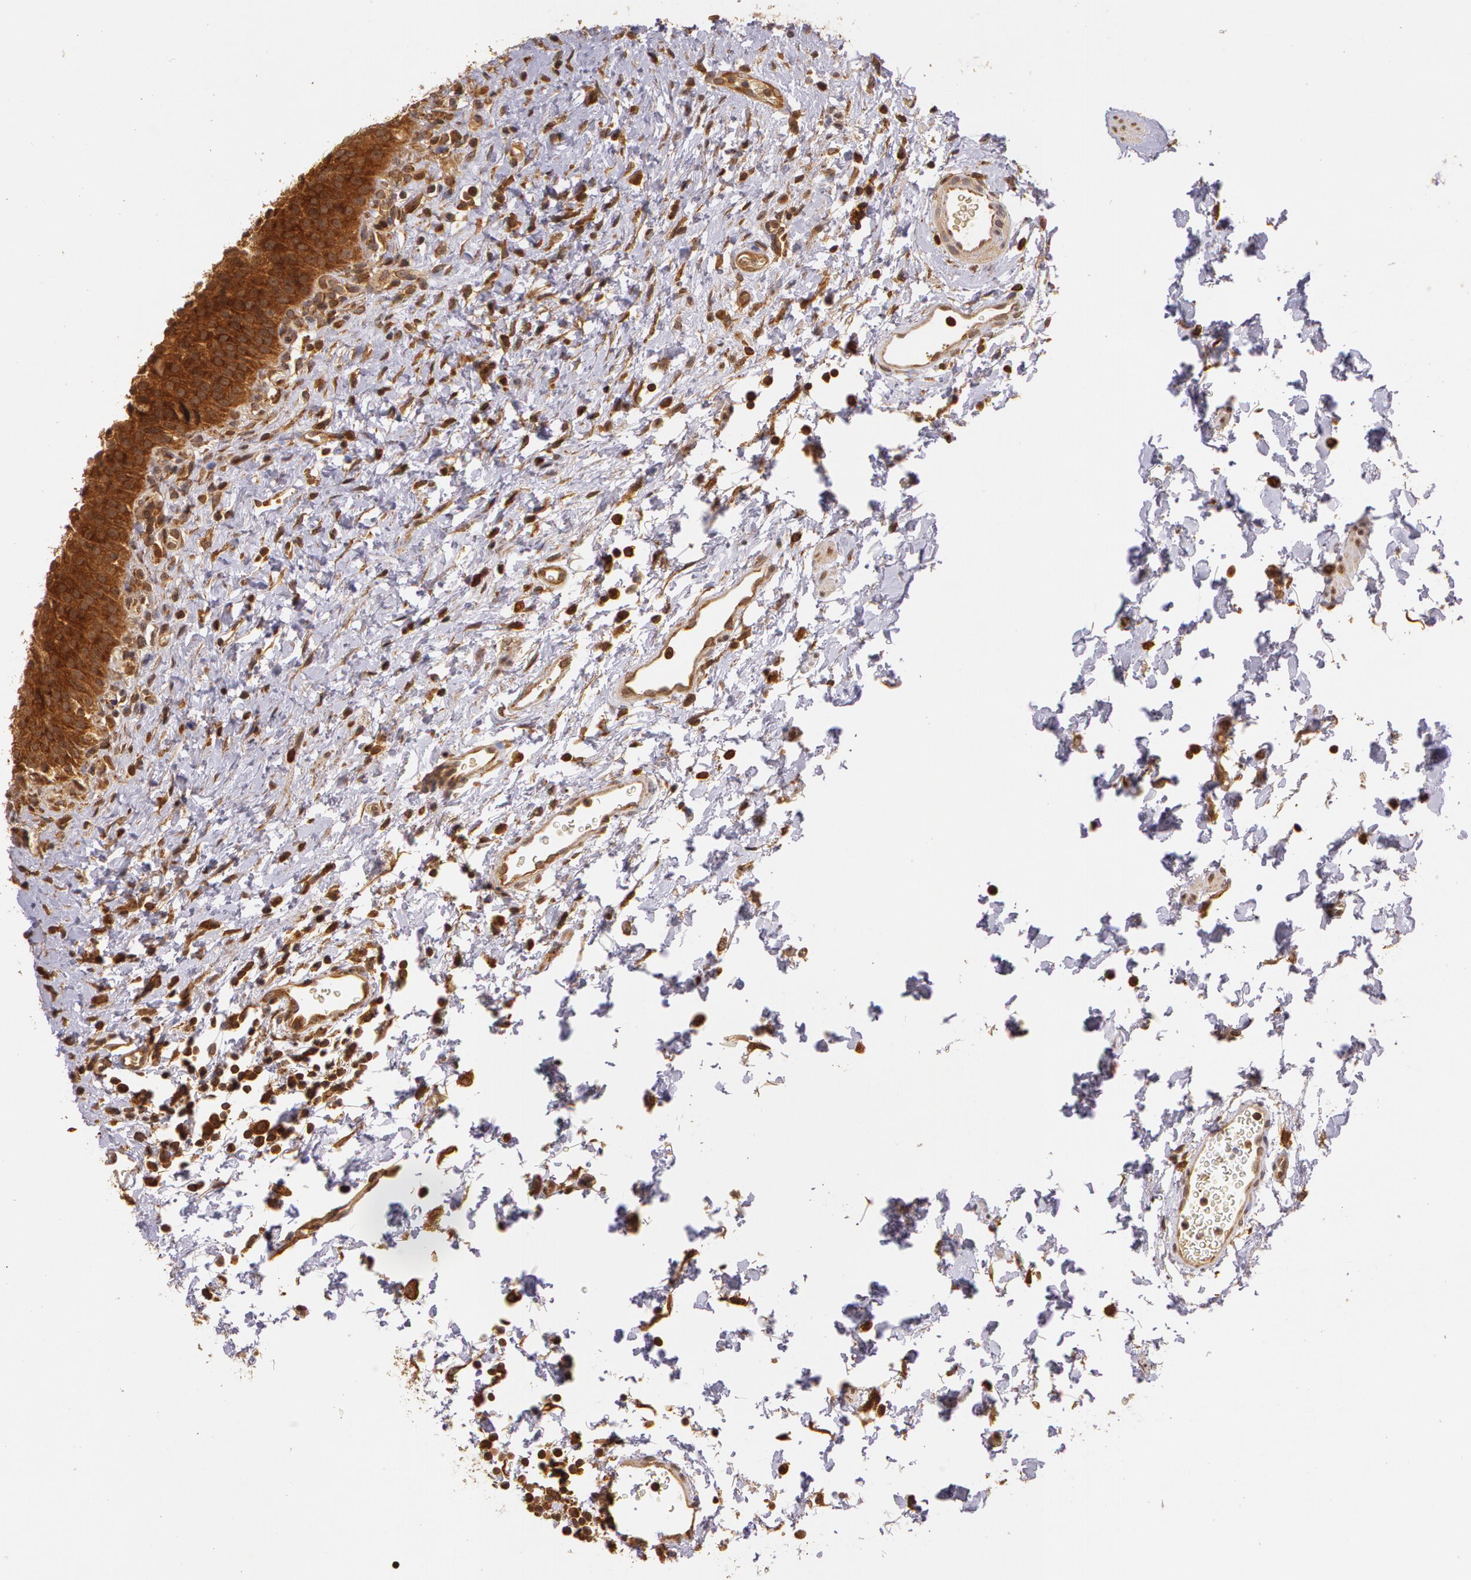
{"staining": {"intensity": "strong", "quantity": ">75%", "location": "cytoplasmic/membranous"}, "tissue": "urinary bladder", "cell_type": "Urothelial cells", "image_type": "normal", "snomed": [{"axis": "morphology", "description": "Normal tissue, NOS"}, {"axis": "topography", "description": "Urinary bladder"}], "caption": "Immunohistochemical staining of benign human urinary bladder displays high levels of strong cytoplasmic/membranous positivity in about >75% of urothelial cells.", "gene": "ASCC2", "patient": {"sex": "male", "age": 51}}